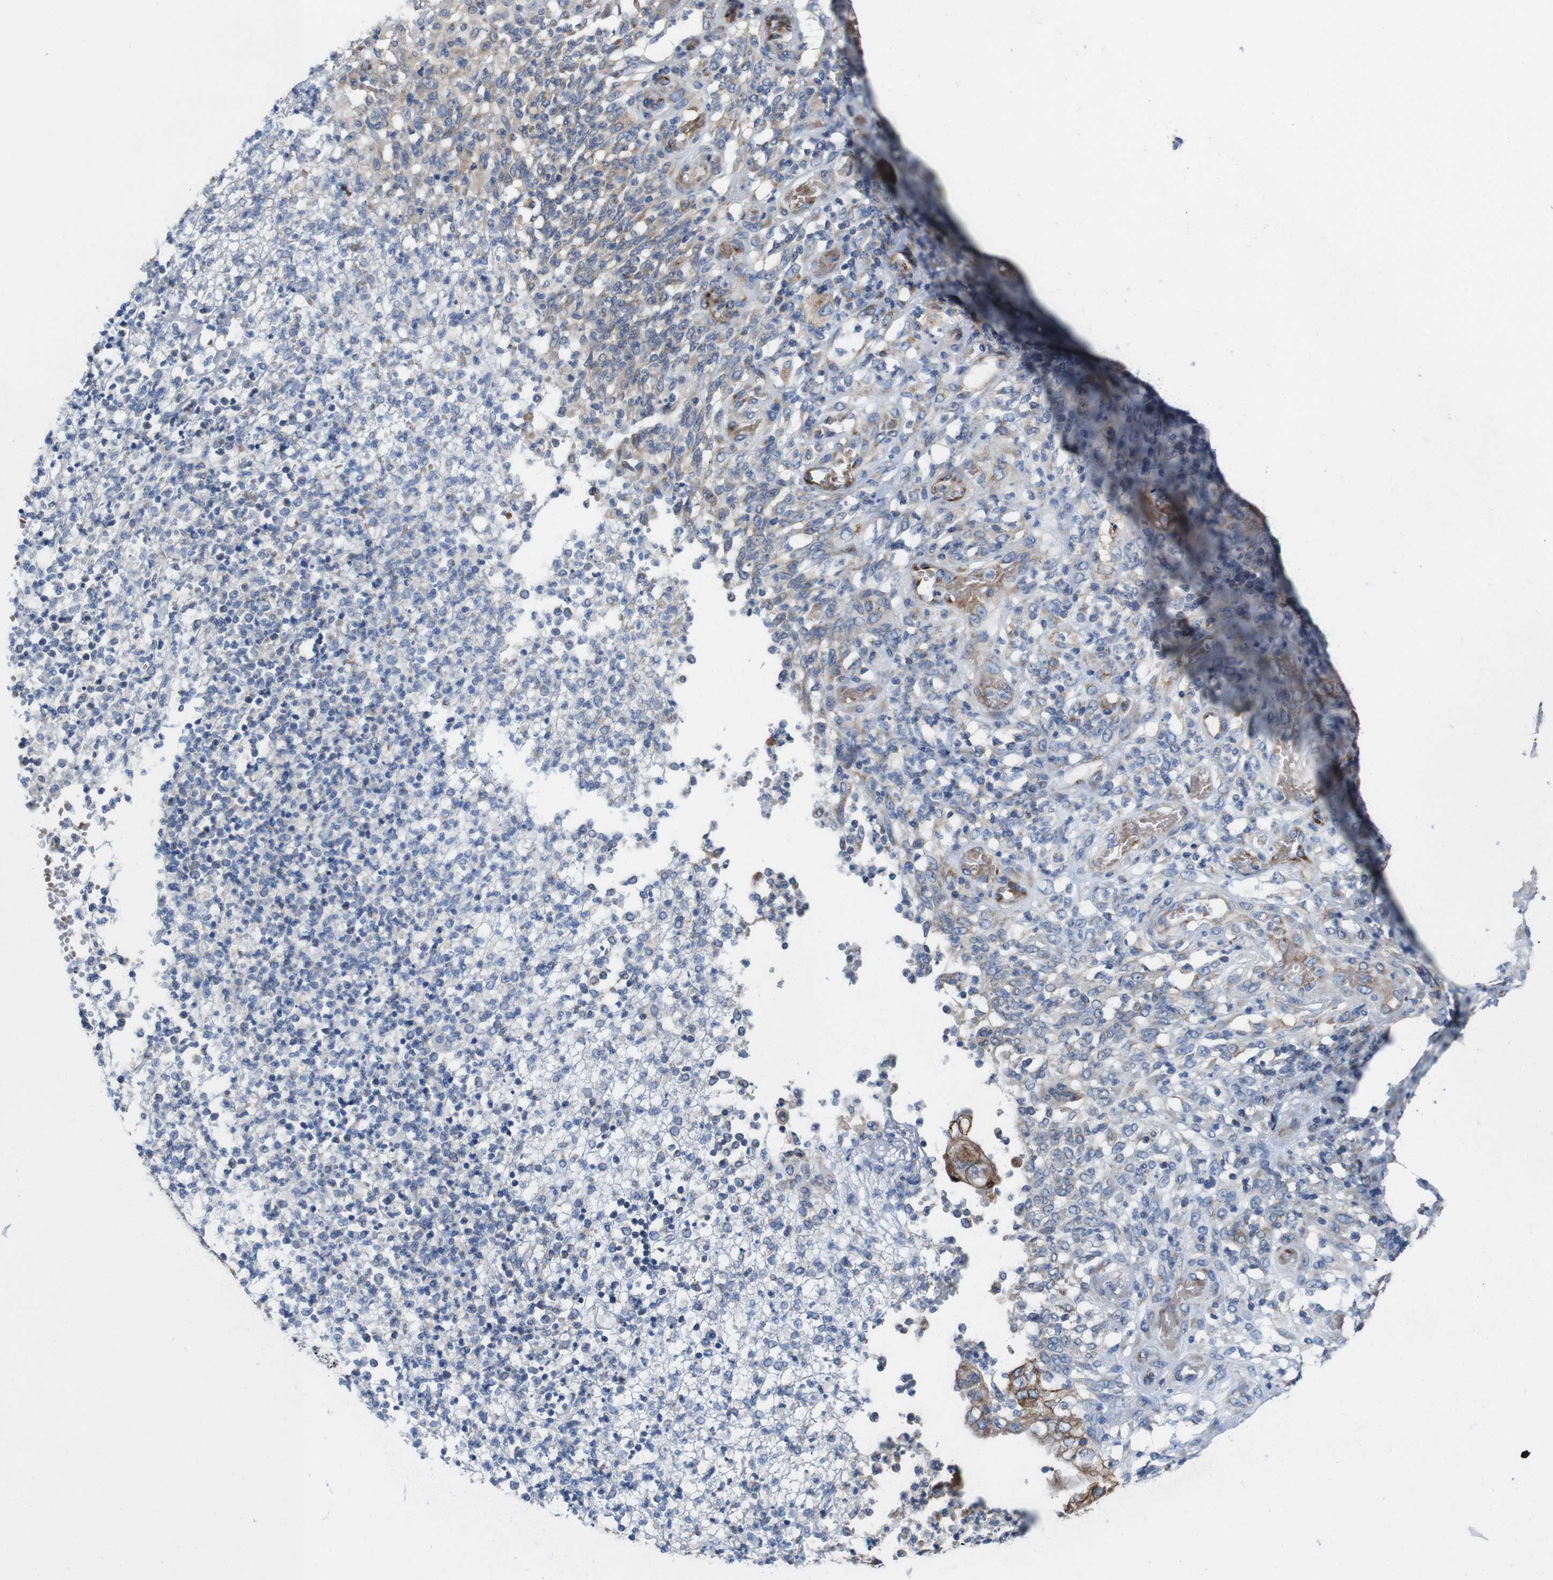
{"staining": {"intensity": "strong", "quantity": "25%-75%", "location": "cytoplasmic/membranous"}, "tissue": "stomach cancer", "cell_type": "Tumor cells", "image_type": "cancer", "snomed": [{"axis": "morphology", "description": "Adenocarcinoma, NOS"}, {"axis": "topography", "description": "Stomach"}], "caption": "This image exhibits stomach cancer stained with immunohistochemistry (IHC) to label a protein in brown. The cytoplasmic/membranous of tumor cells show strong positivity for the protein. Nuclei are counter-stained blue.", "gene": "EFCAB14", "patient": {"sex": "female", "age": 73}}